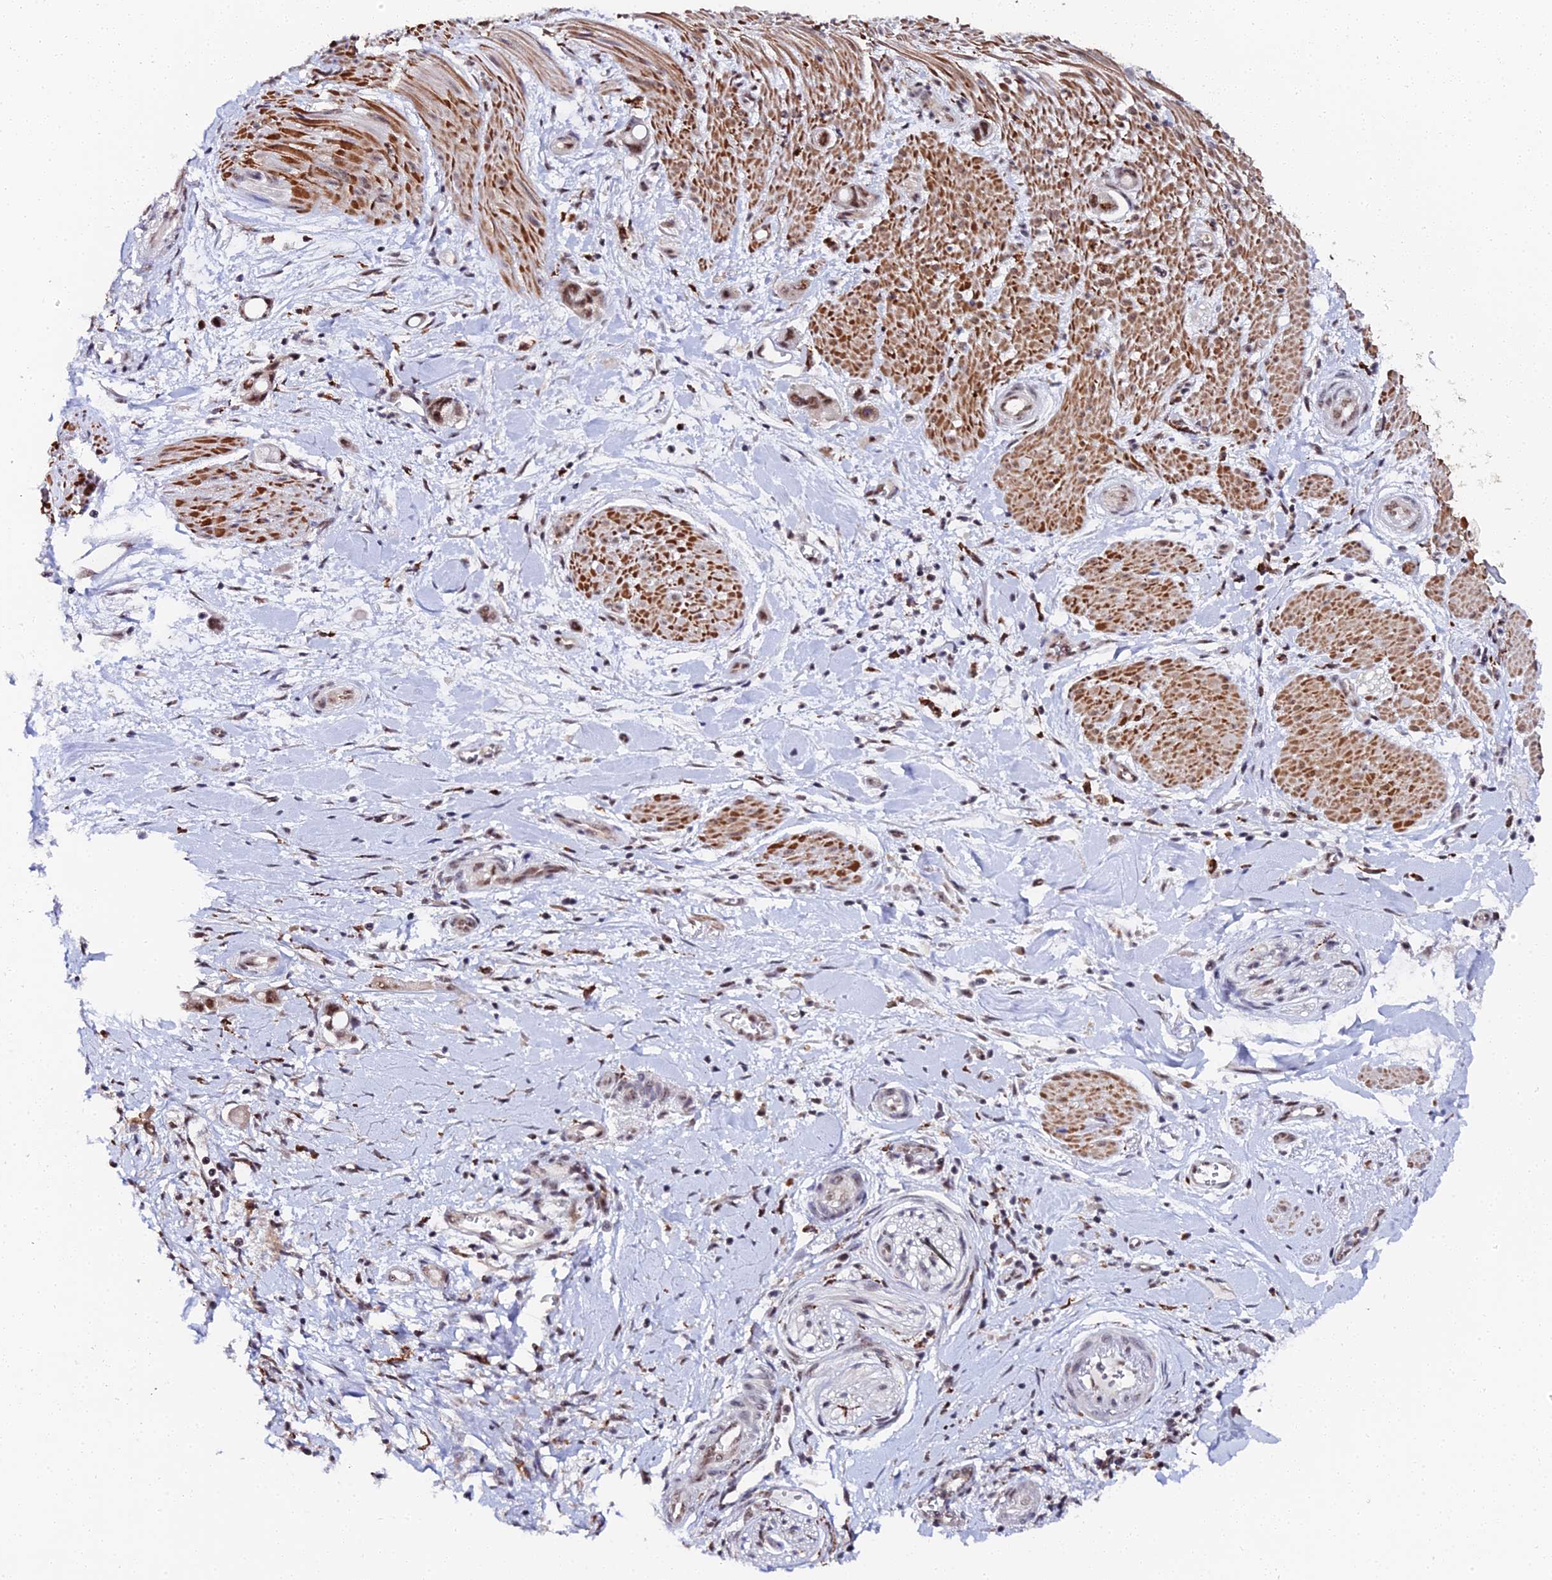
{"staining": {"intensity": "moderate", "quantity": ">75%", "location": "nuclear"}, "tissue": "pancreatic cancer", "cell_type": "Tumor cells", "image_type": "cancer", "snomed": [{"axis": "morphology", "description": "Adenocarcinoma, NOS"}, {"axis": "topography", "description": "Pancreas"}], "caption": "This micrograph displays IHC staining of pancreatic cancer, with medium moderate nuclear staining in about >75% of tumor cells.", "gene": "MAGOHB", "patient": {"sex": "male", "age": 68}}